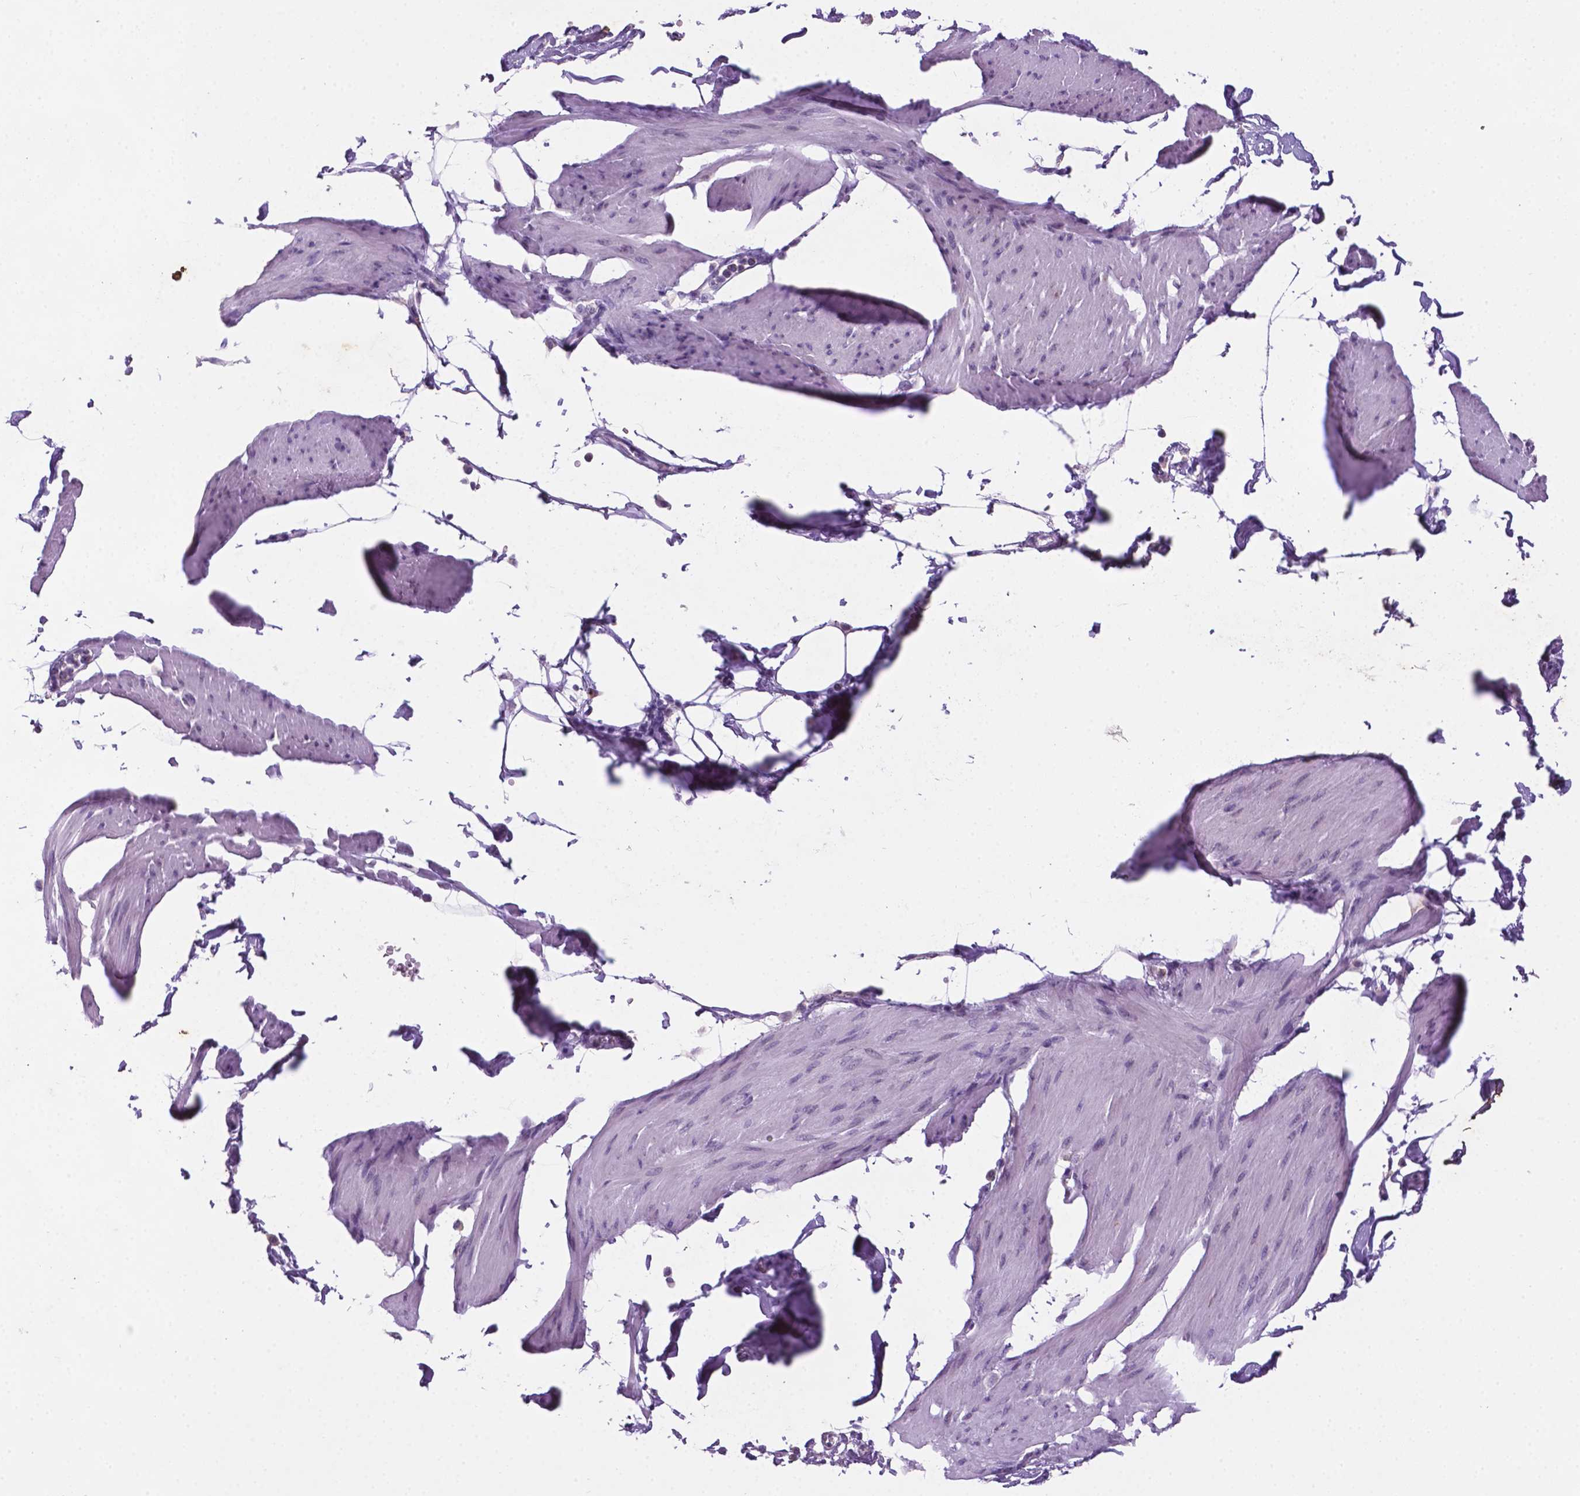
{"staining": {"intensity": "negative", "quantity": "none", "location": "none"}, "tissue": "smooth muscle", "cell_type": "Smooth muscle cells", "image_type": "normal", "snomed": [{"axis": "morphology", "description": "Normal tissue, NOS"}, {"axis": "topography", "description": "Adipose tissue"}, {"axis": "topography", "description": "Smooth muscle"}, {"axis": "topography", "description": "Peripheral nerve tissue"}], "caption": "DAB immunohistochemical staining of unremarkable human smooth muscle demonstrates no significant staining in smooth muscle cells. (DAB IHC with hematoxylin counter stain).", "gene": "C18orf21", "patient": {"sex": "male", "age": 83}}